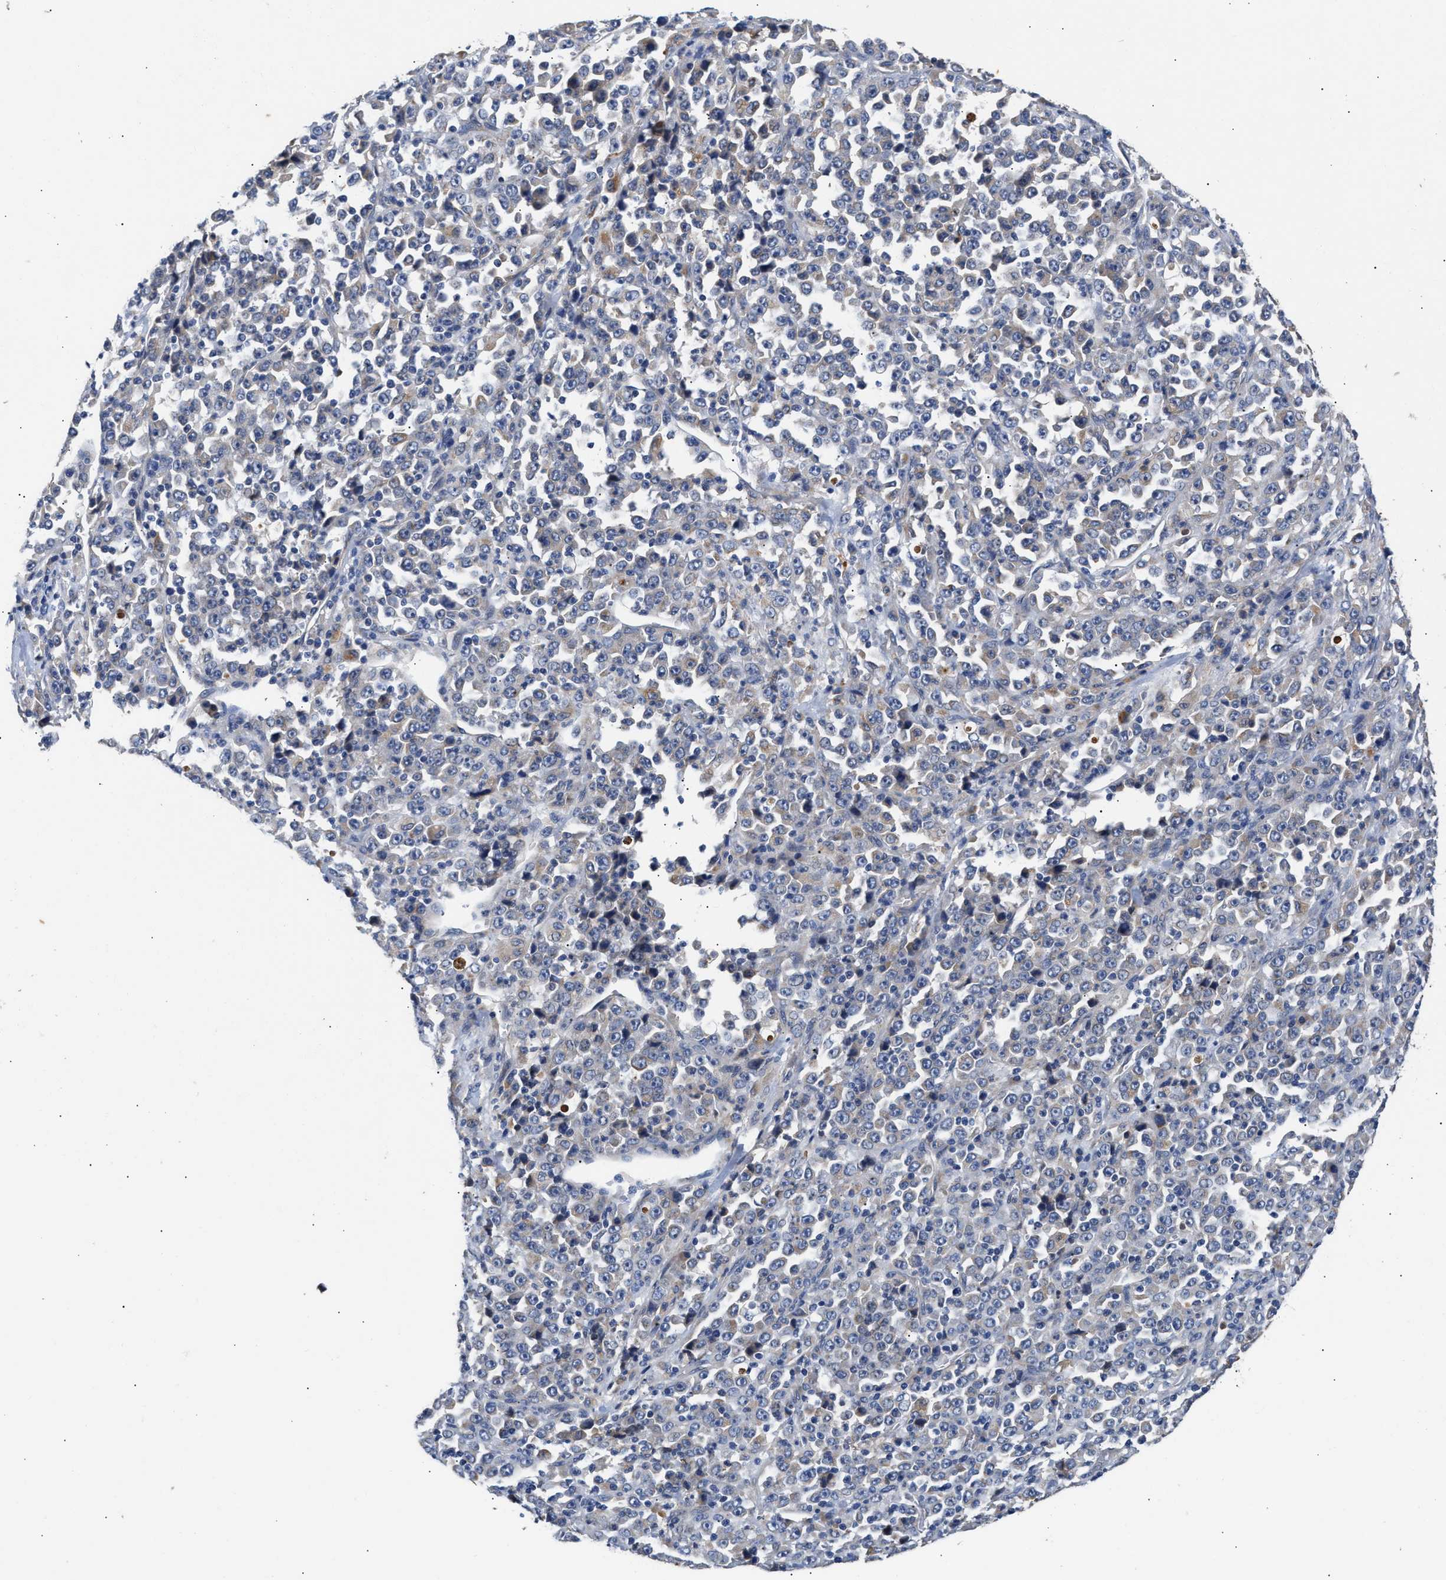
{"staining": {"intensity": "negative", "quantity": "none", "location": "none"}, "tissue": "stomach cancer", "cell_type": "Tumor cells", "image_type": "cancer", "snomed": [{"axis": "morphology", "description": "Normal tissue, NOS"}, {"axis": "morphology", "description": "Adenocarcinoma, NOS"}, {"axis": "topography", "description": "Stomach, upper"}, {"axis": "topography", "description": "Stomach"}], "caption": "The immunohistochemistry (IHC) image has no significant positivity in tumor cells of adenocarcinoma (stomach) tissue.", "gene": "CCDC146", "patient": {"sex": "male", "age": 59}}